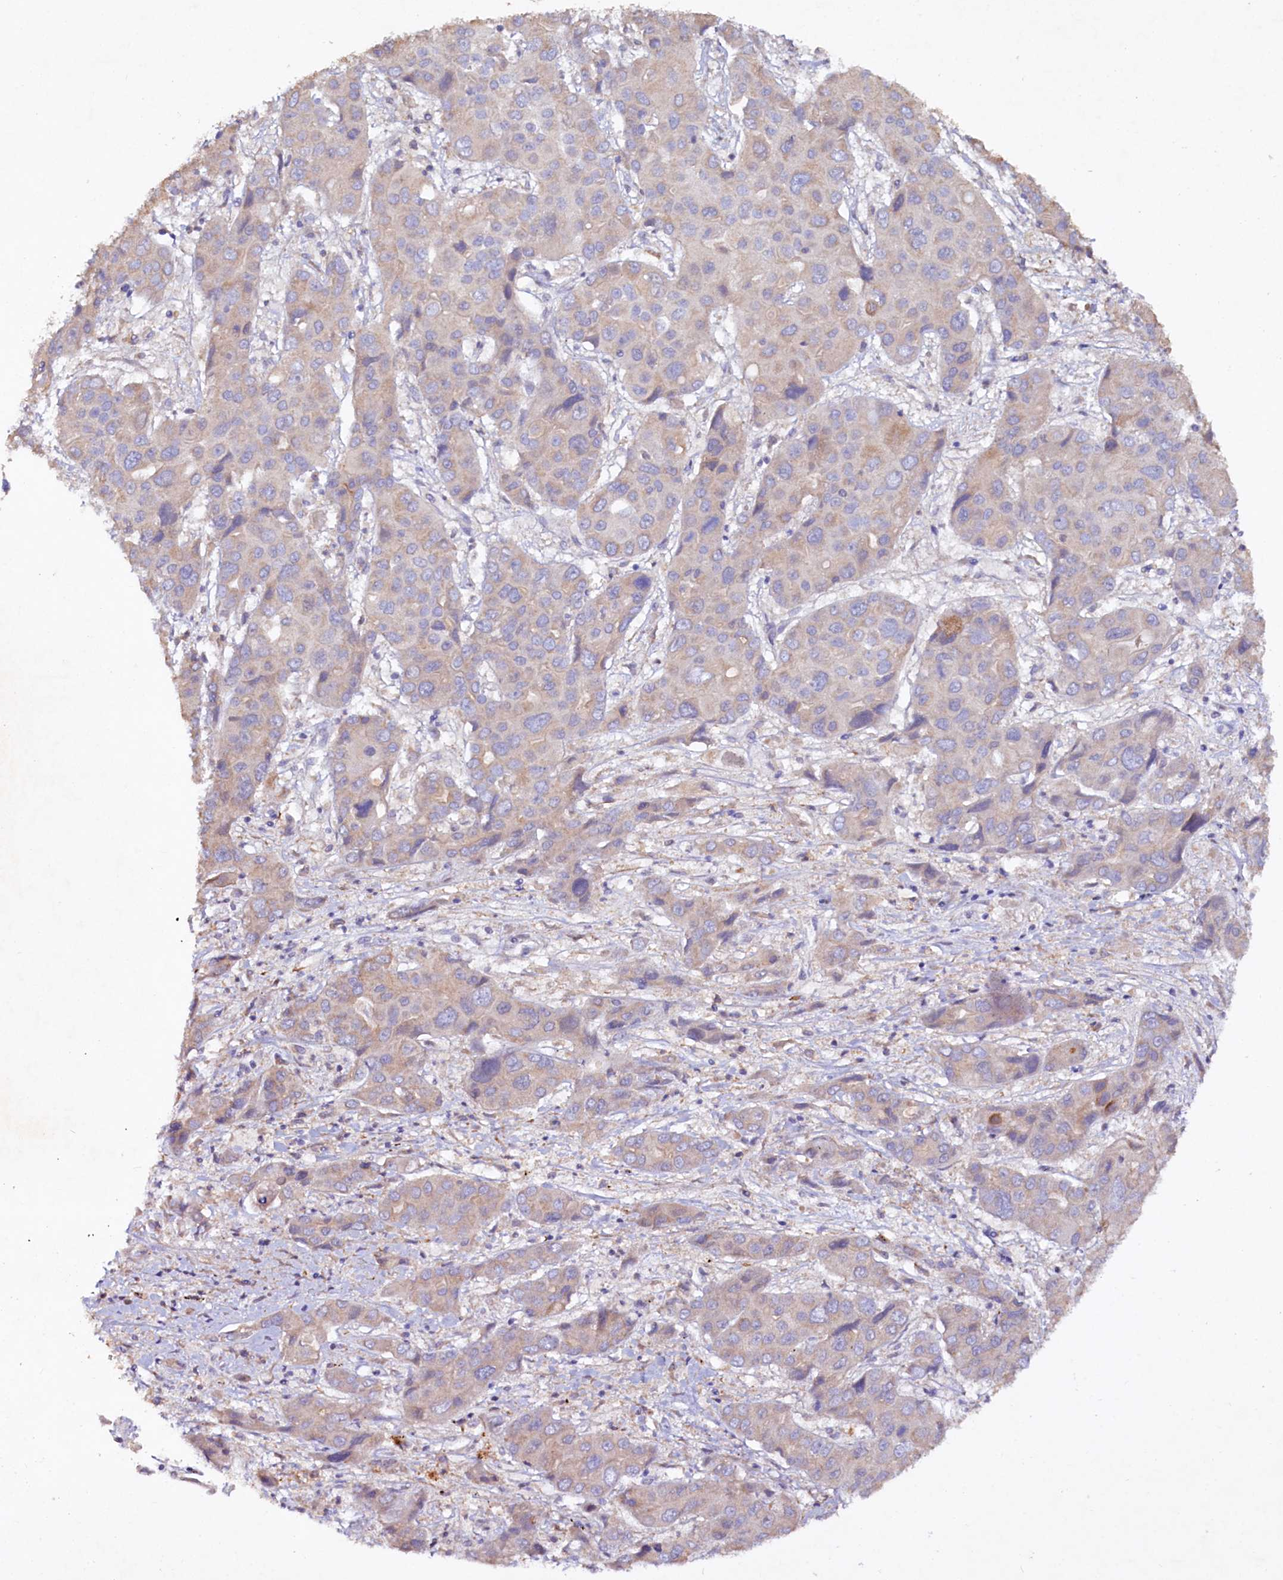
{"staining": {"intensity": "weak", "quantity": "<25%", "location": "cytoplasmic/membranous"}, "tissue": "liver cancer", "cell_type": "Tumor cells", "image_type": "cancer", "snomed": [{"axis": "morphology", "description": "Cholangiocarcinoma"}, {"axis": "topography", "description": "Liver"}], "caption": "DAB immunohistochemical staining of human liver cancer (cholangiocarcinoma) shows no significant staining in tumor cells.", "gene": "ETFBKMT", "patient": {"sex": "male", "age": 67}}